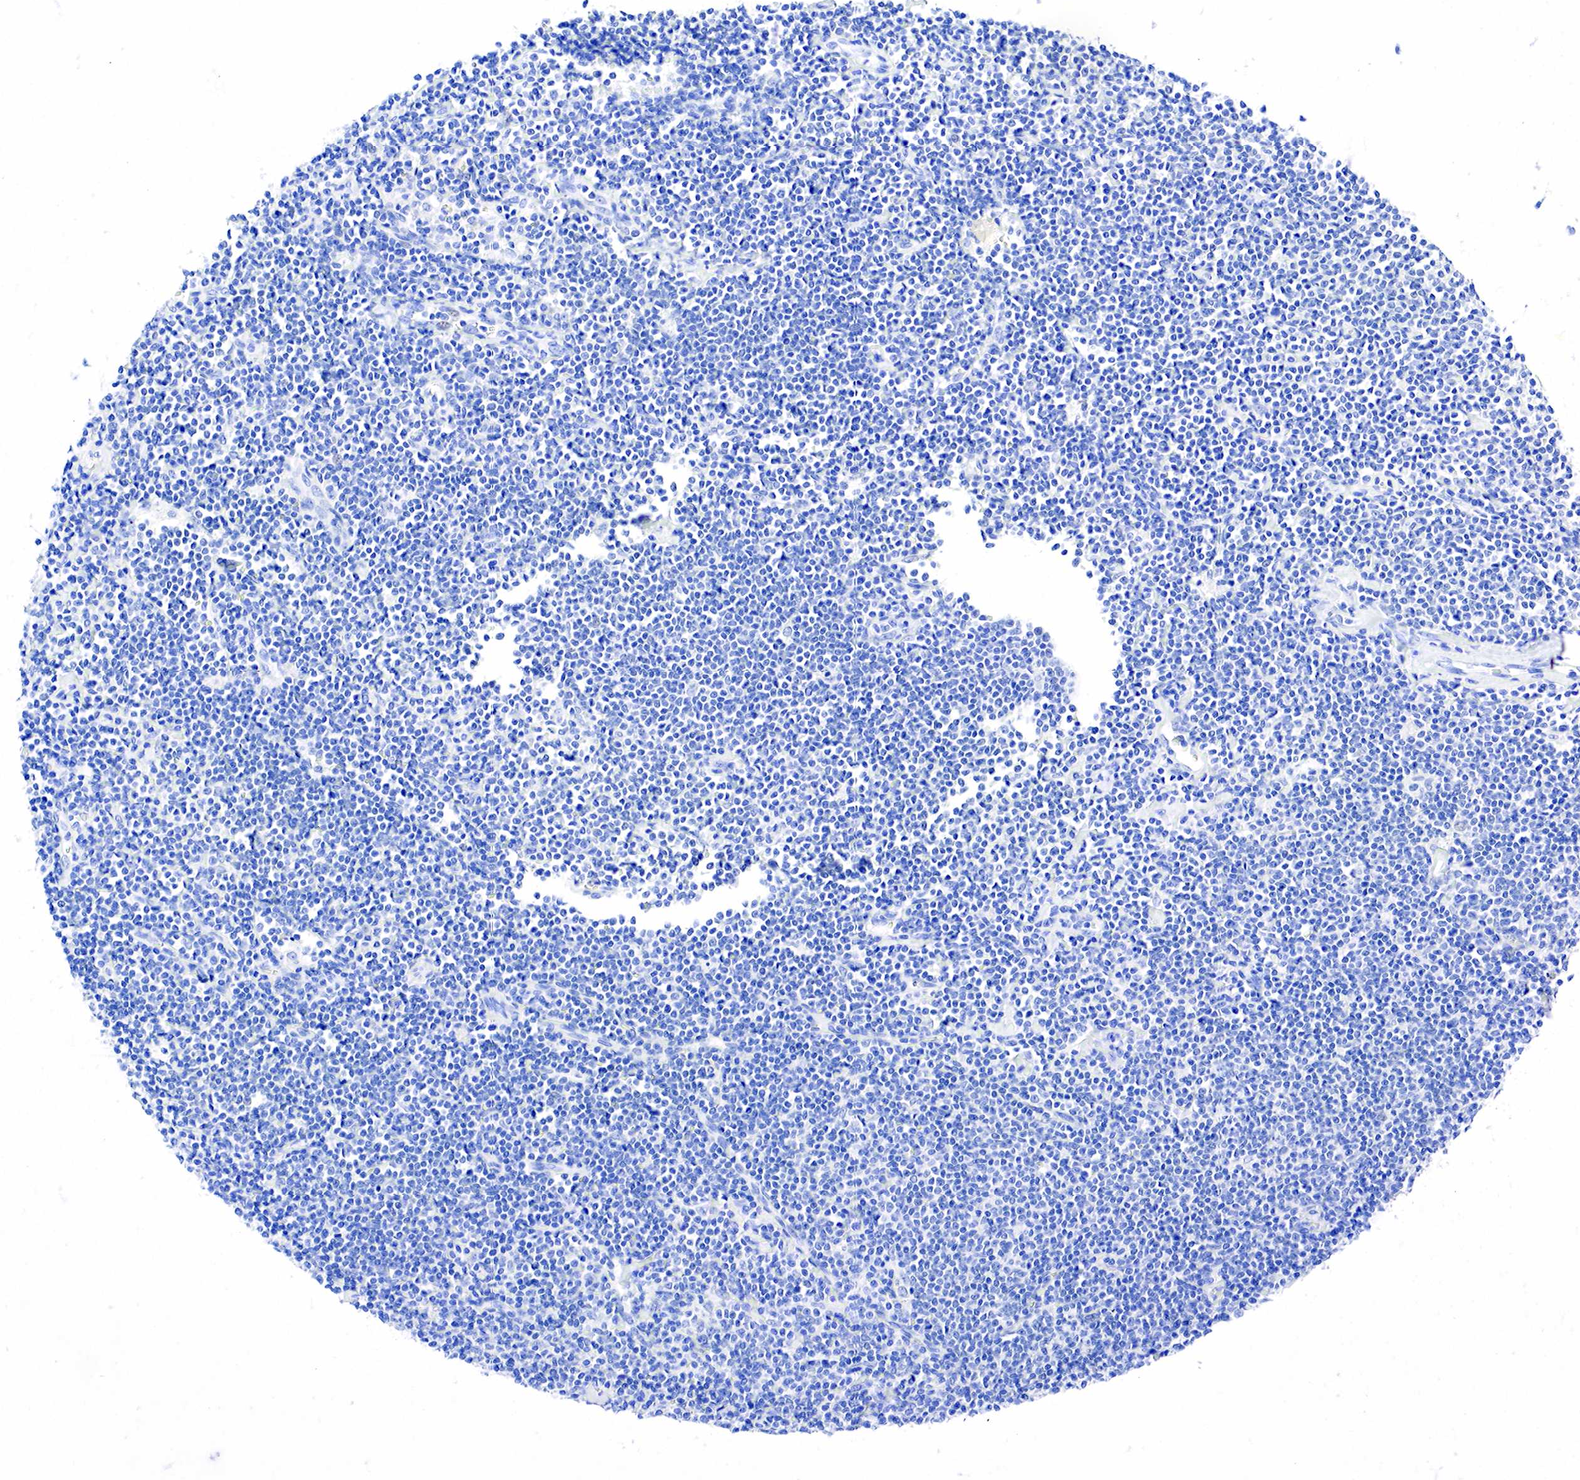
{"staining": {"intensity": "negative", "quantity": "none", "location": "none"}, "tissue": "lymphoma", "cell_type": "Tumor cells", "image_type": "cancer", "snomed": [{"axis": "morphology", "description": "Malignant lymphoma, non-Hodgkin's type, Low grade"}, {"axis": "topography", "description": "Lymph node"}], "caption": "The immunohistochemistry (IHC) image has no significant expression in tumor cells of malignant lymphoma, non-Hodgkin's type (low-grade) tissue. Brightfield microscopy of immunohistochemistry stained with DAB (brown) and hematoxylin (blue), captured at high magnification.", "gene": "ESR1", "patient": {"sex": "male", "age": 65}}